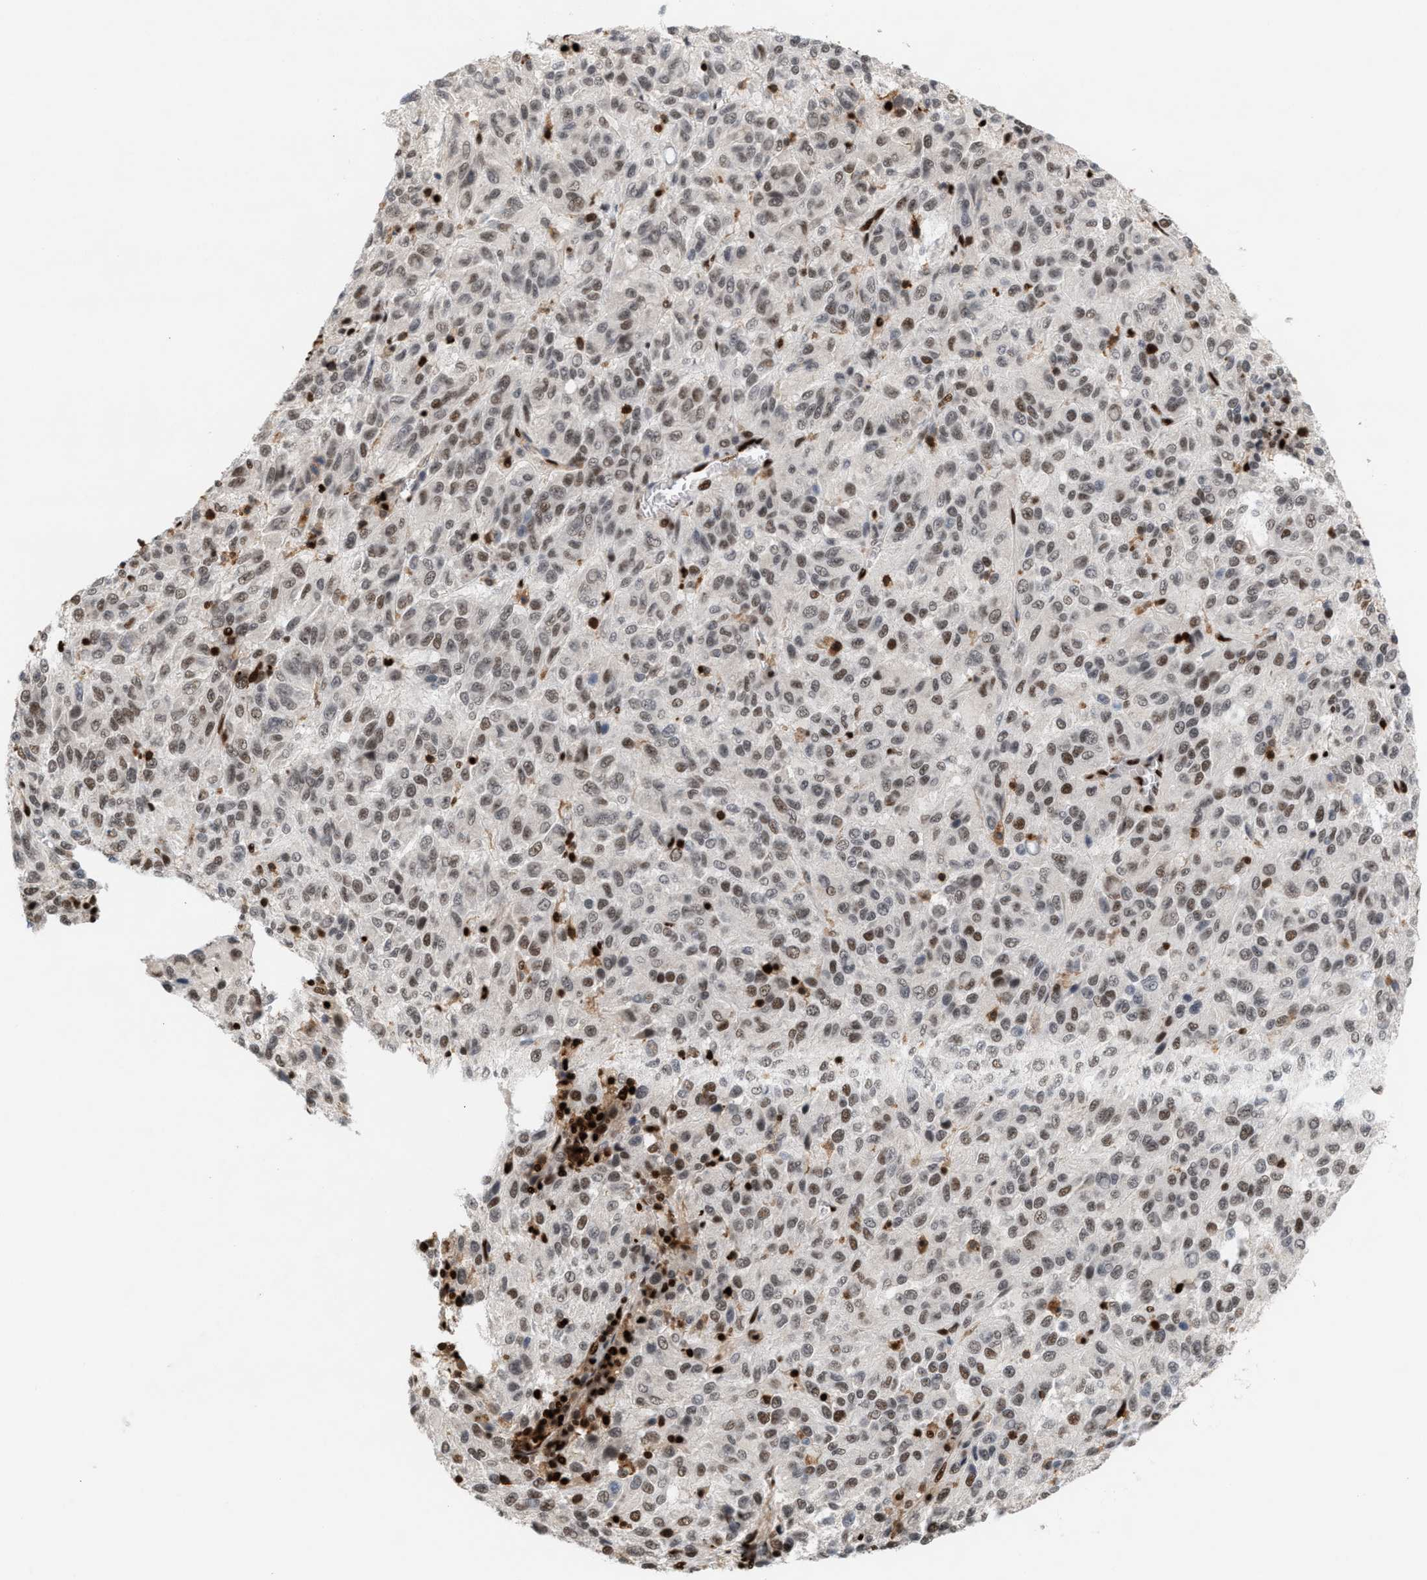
{"staining": {"intensity": "weak", "quantity": ">75%", "location": "nuclear"}, "tissue": "melanoma", "cell_type": "Tumor cells", "image_type": "cancer", "snomed": [{"axis": "morphology", "description": "Malignant melanoma, Metastatic site"}, {"axis": "topography", "description": "Lung"}], "caption": "Brown immunohistochemical staining in melanoma displays weak nuclear positivity in about >75% of tumor cells. Using DAB (3,3'-diaminobenzidine) (brown) and hematoxylin (blue) stains, captured at high magnification using brightfield microscopy.", "gene": "RNASEK-C17orf49", "patient": {"sex": "male", "age": 64}}